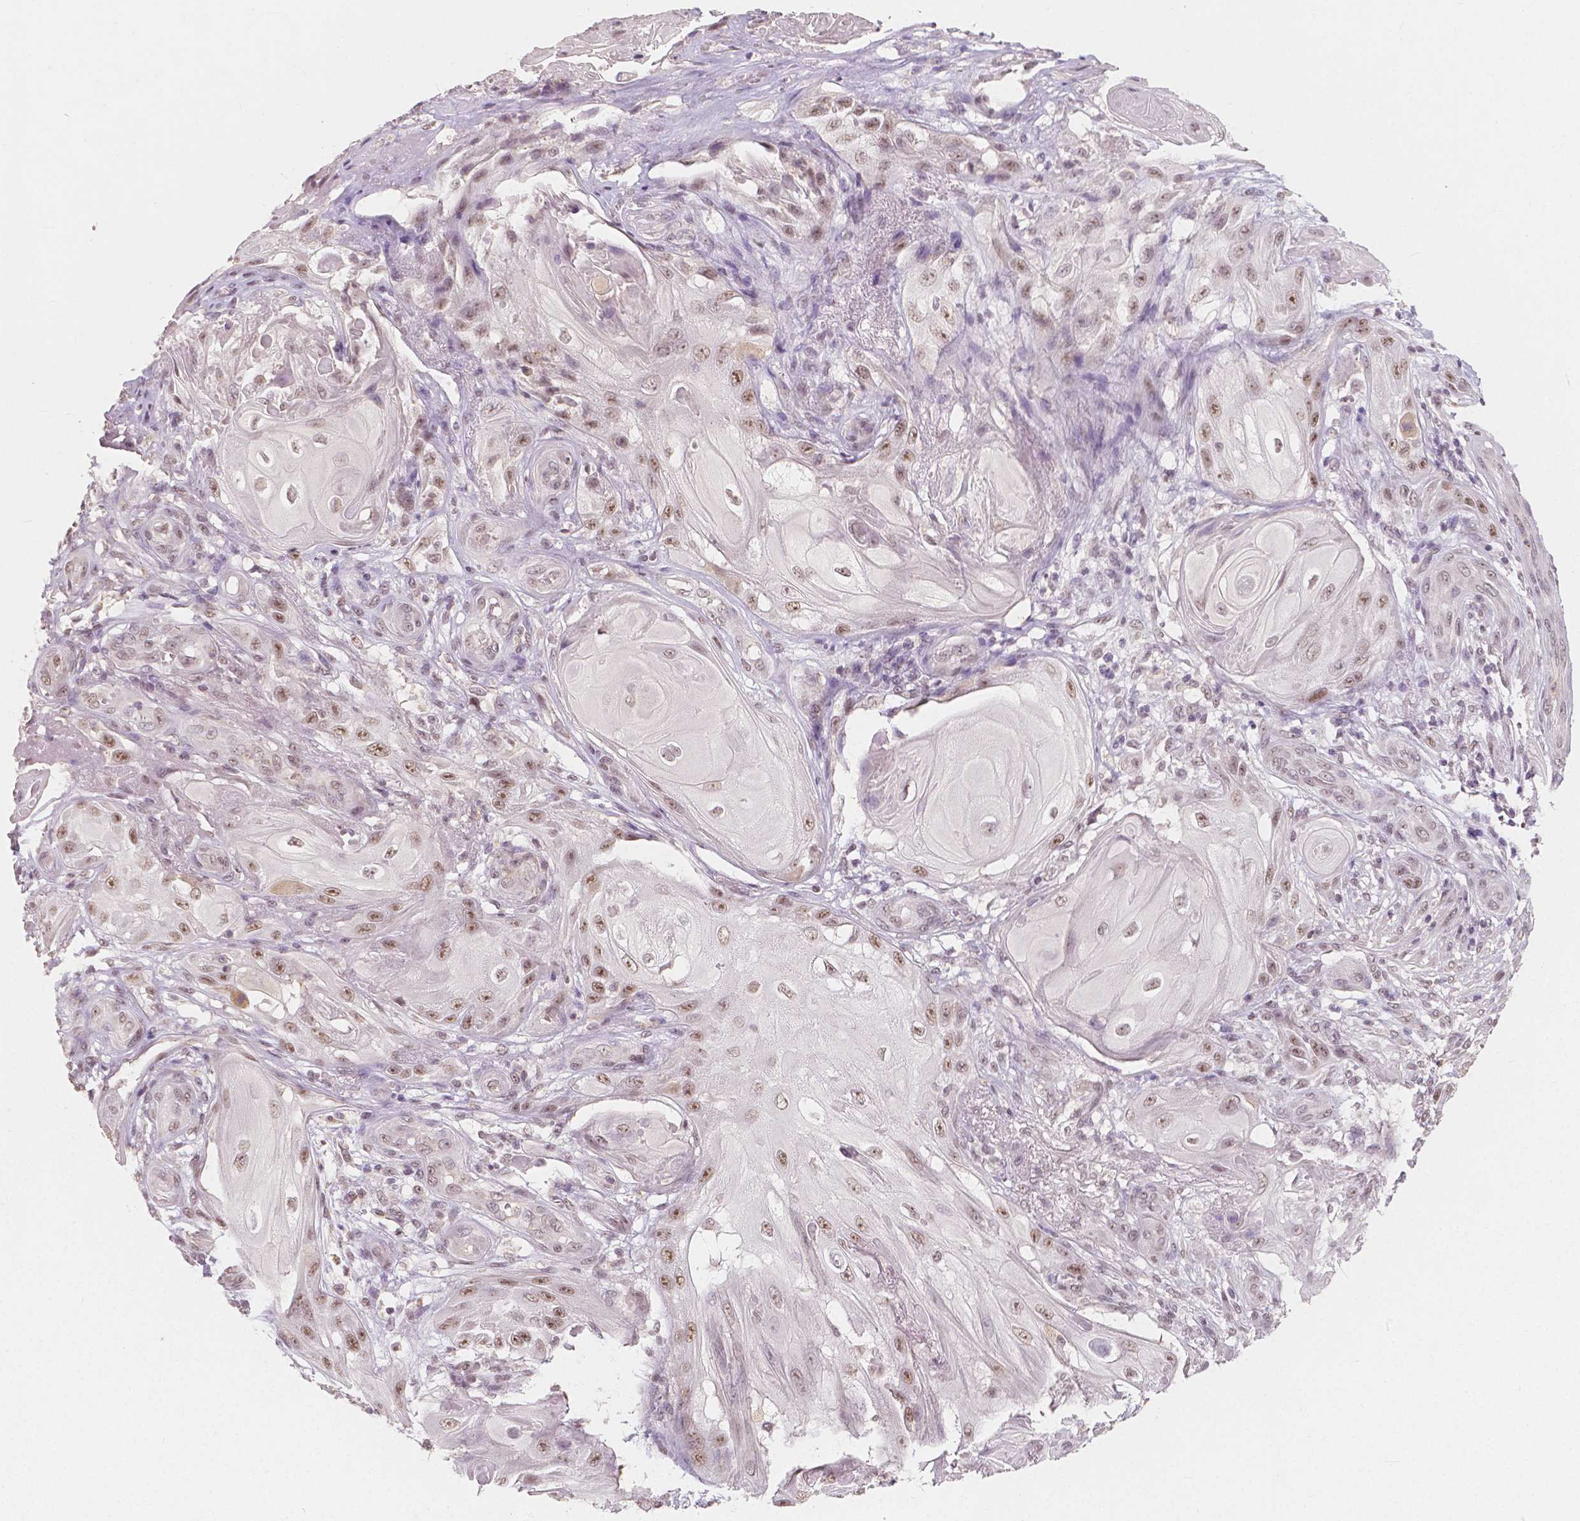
{"staining": {"intensity": "moderate", "quantity": ">75%", "location": "nuclear"}, "tissue": "skin cancer", "cell_type": "Tumor cells", "image_type": "cancer", "snomed": [{"axis": "morphology", "description": "Squamous cell carcinoma, NOS"}, {"axis": "topography", "description": "Skin"}], "caption": "Protein staining of skin cancer (squamous cell carcinoma) tissue exhibits moderate nuclear staining in approximately >75% of tumor cells.", "gene": "NOLC1", "patient": {"sex": "male", "age": 62}}